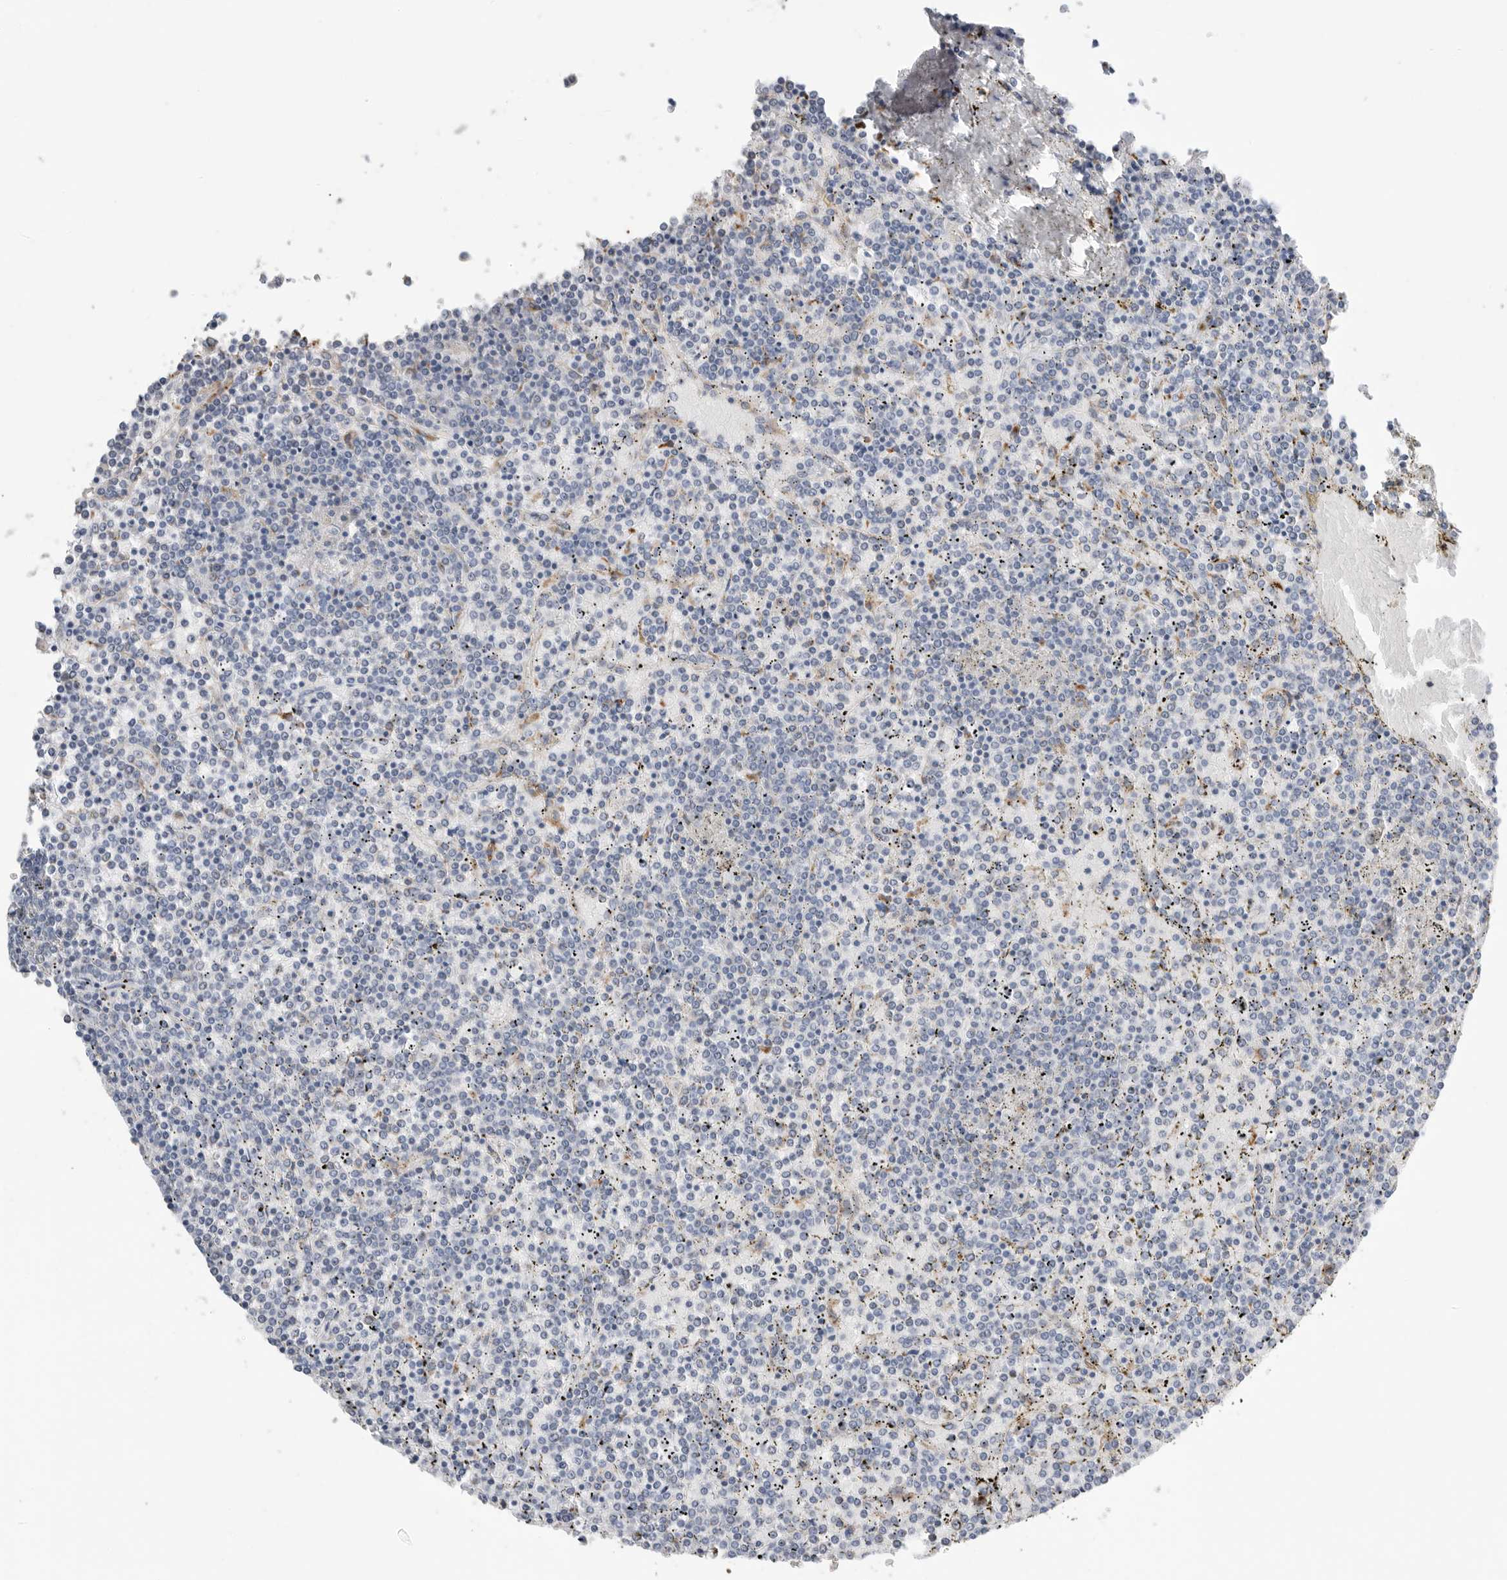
{"staining": {"intensity": "negative", "quantity": "none", "location": "none"}, "tissue": "lymphoma", "cell_type": "Tumor cells", "image_type": "cancer", "snomed": [{"axis": "morphology", "description": "Malignant lymphoma, non-Hodgkin's type, Low grade"}, {"axis": "topography", "description": "Spleen"}], "caption": "Immunohistochemical staining of low-grade malignant lymphoma, non-Hodgkin's type shows no significant staining in tumor cells.", "gene": "GGH", "patient": {"sex": "female", "age": 19}}